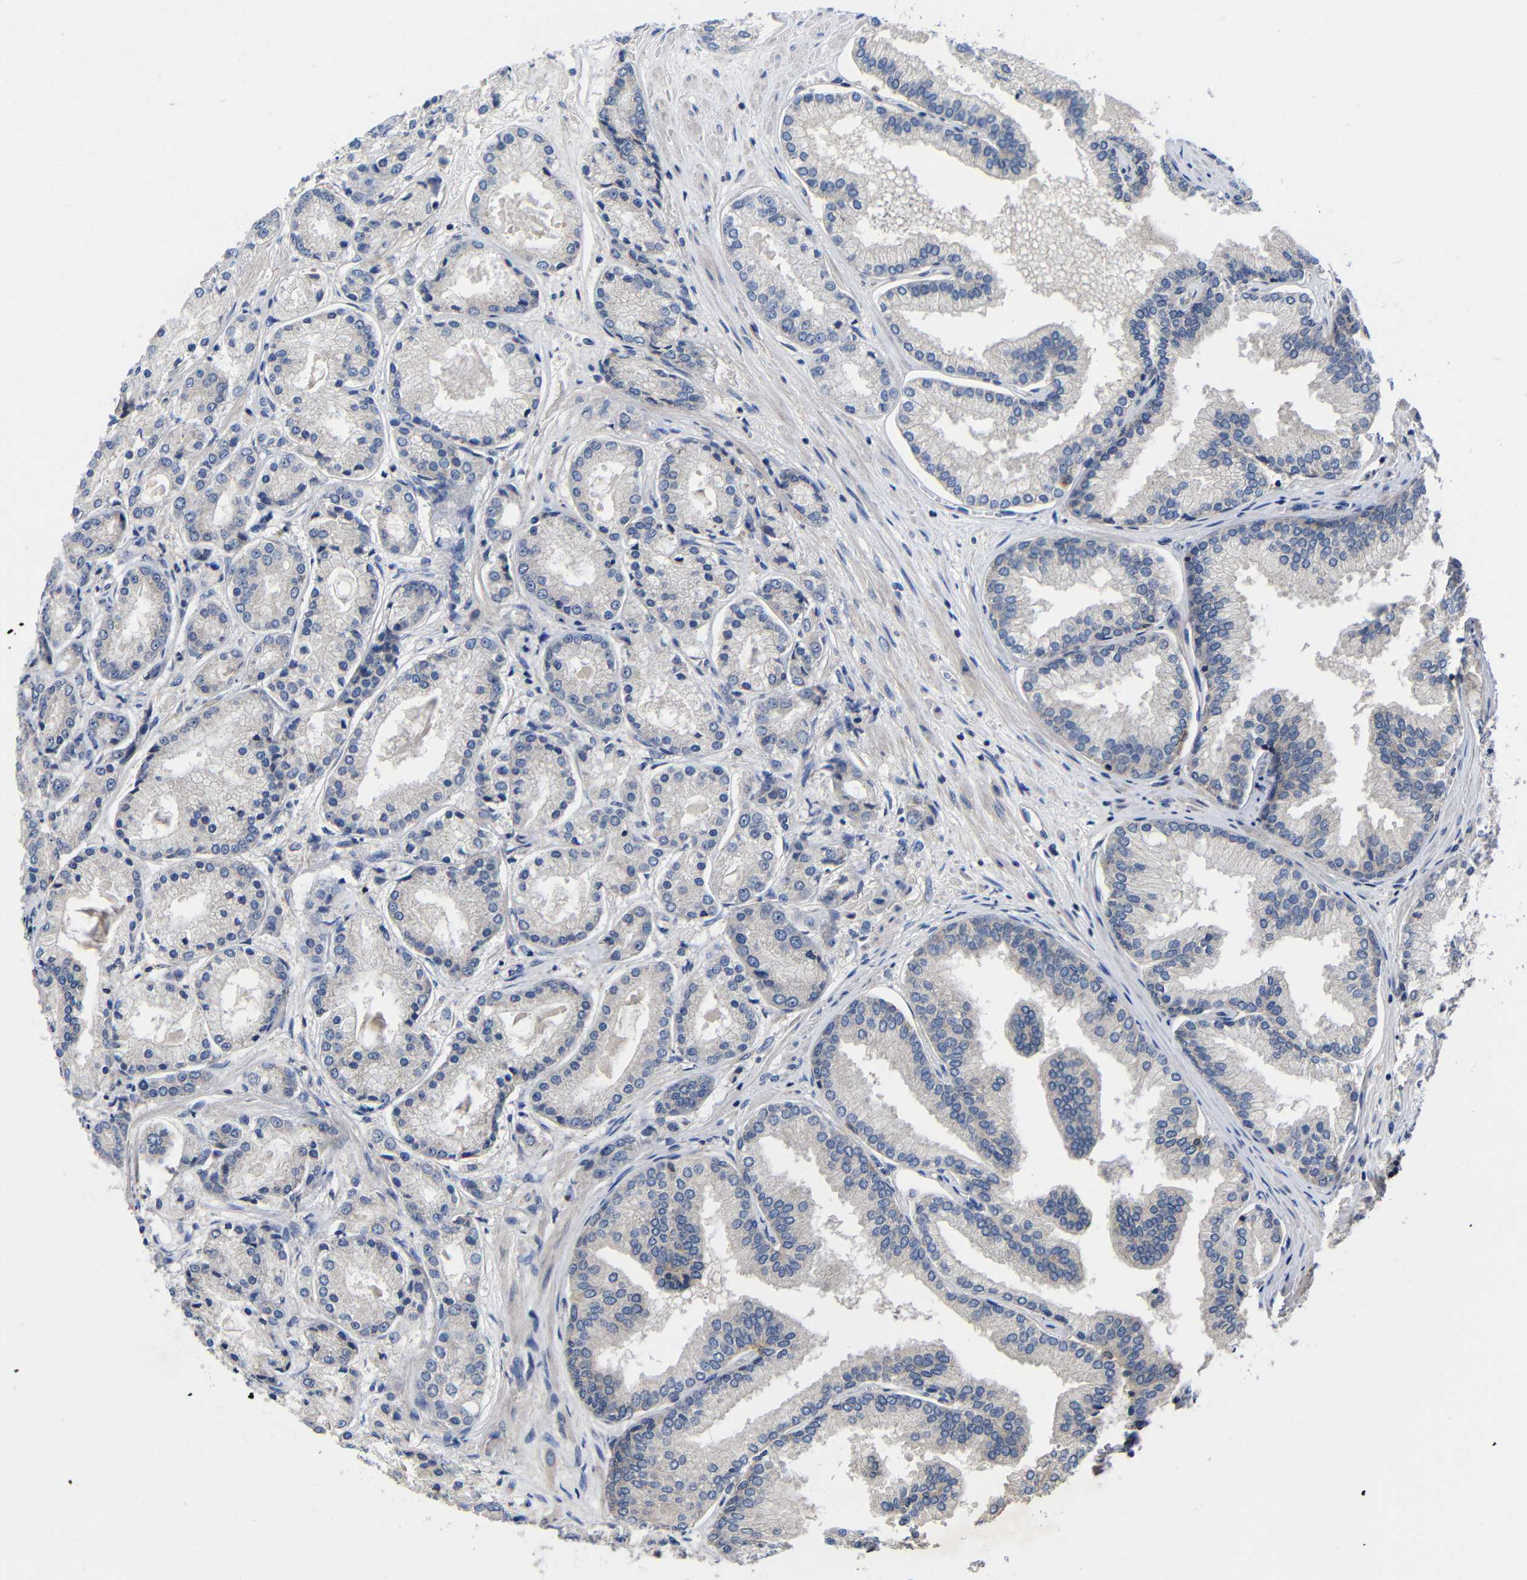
{"staining": {"intensity": "negative", "quantity": "none", "location": "none"}, "tissue": "prostate cancer", "cell_type": "Tumor cells", "image_type": "cancer", "snomed": [{"axis": "morphology", "description": "Adenocarcinoma, High grade"}, {"axis": "topography", "description": "Prostate"}], "caption": "High magnification brightfield microscopy of prostate cancer stained with DAB (3,3'-diaminobenzidine) (brown) and counterstained with hematoxylin (blue): tumor cells show no significant positivity.", "gene": "LPAR5", "patient": {"sex": "male", "age": 59}}